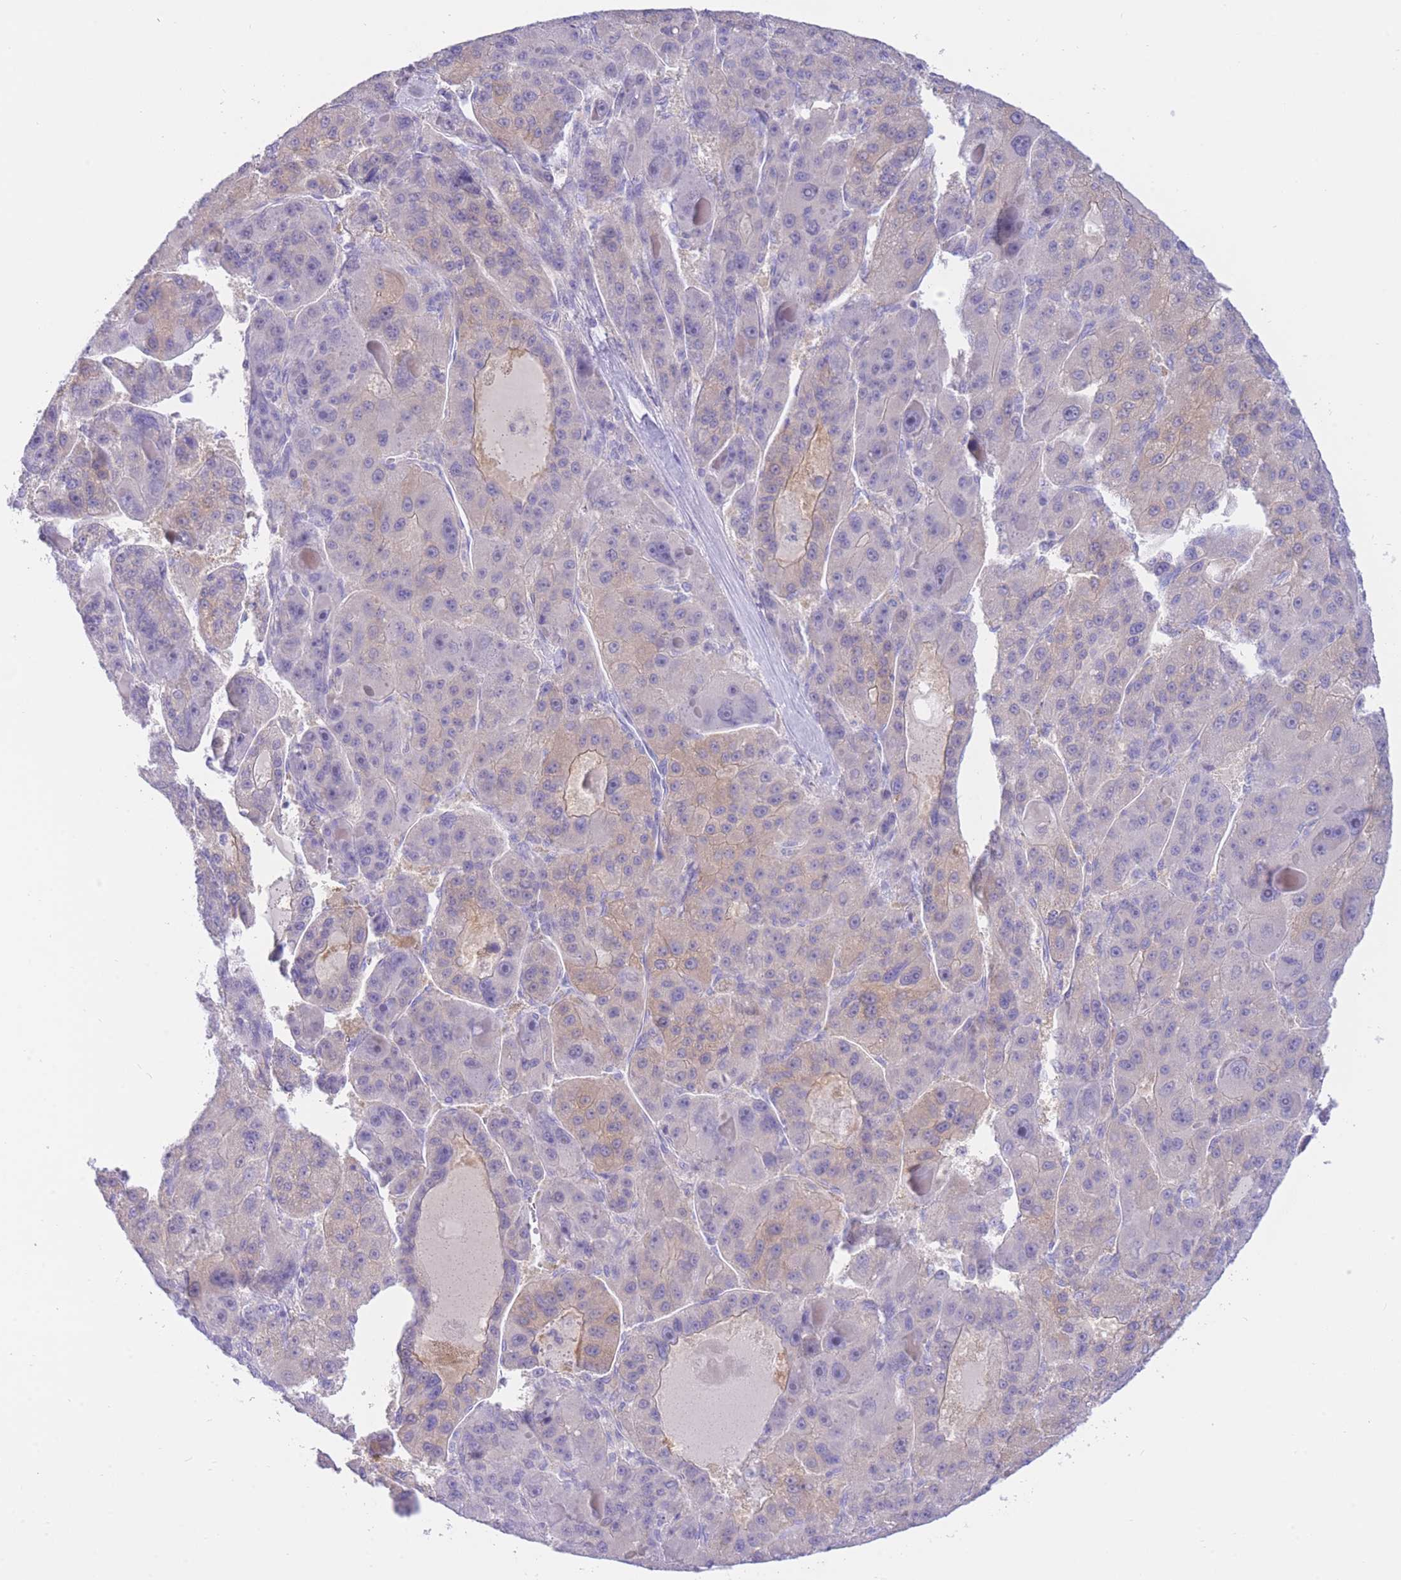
{"staining": {"intensity": "weak", "quantity": "25%-75%", "location": "cytoplasmic/membranous"}, "tissue": "liver cancer", "cell_type": "Tumor cells", "image_type": "cancer", "snomed": [{"axis": "morphology", "description": "Carcinoma, Hepatocellular, NOS"}, {"axis": "topography", "description": "Liver"}], "caption": "This image reveals IHC staining of human liver hepatocellular carcinoma, with low weak cytoplasmic/membranous staining in approximately 25%-75% of tumor cells.", "gene": "ZNF212", "patient": {"sex": "male", "age": 76}}